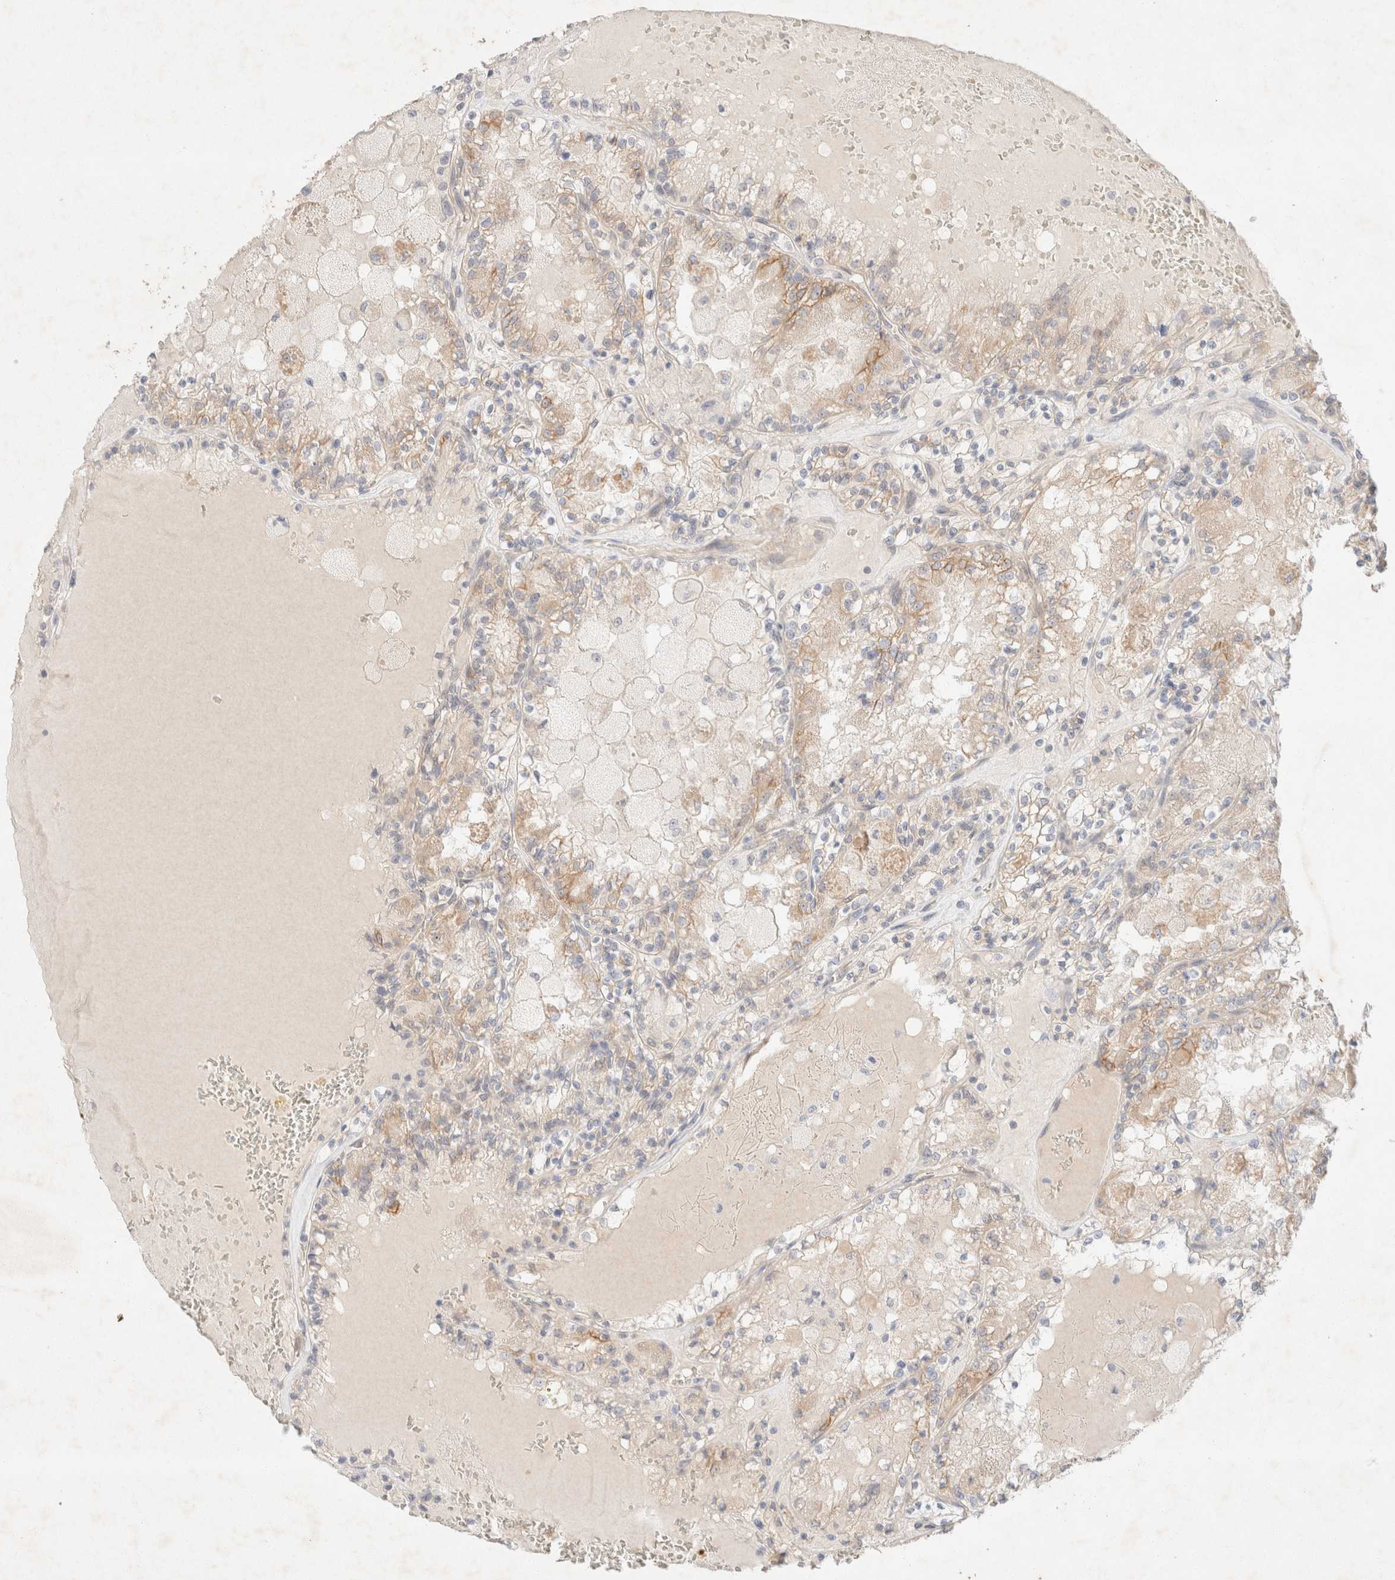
{"staining": {"intensity": "weak", "quantity": "25%-75%", "location": "cytoplasmic/membranous"}, "tissue": "renal cancer", "cell_type": "Tumor cells", "image_type": "cancer", "snomed": [{"axis": "morphology", "description": "Adenocarcinoma, NOS"}, {"axis": "topography", "description": "Kidney"}], "caption": "Immunohistochemistry micrograph of neoplastic tissue: adenocarcinoma (renal) stained using immunohistochemistry displays low levels of weak protein expression localized specifically in the cytoplasmic/membranous of tumor cells, appearing as a cytoplasmic/membranous brown color.", "gene": "CSNK1E", "patient": {"sex": "female", "age": 56}}